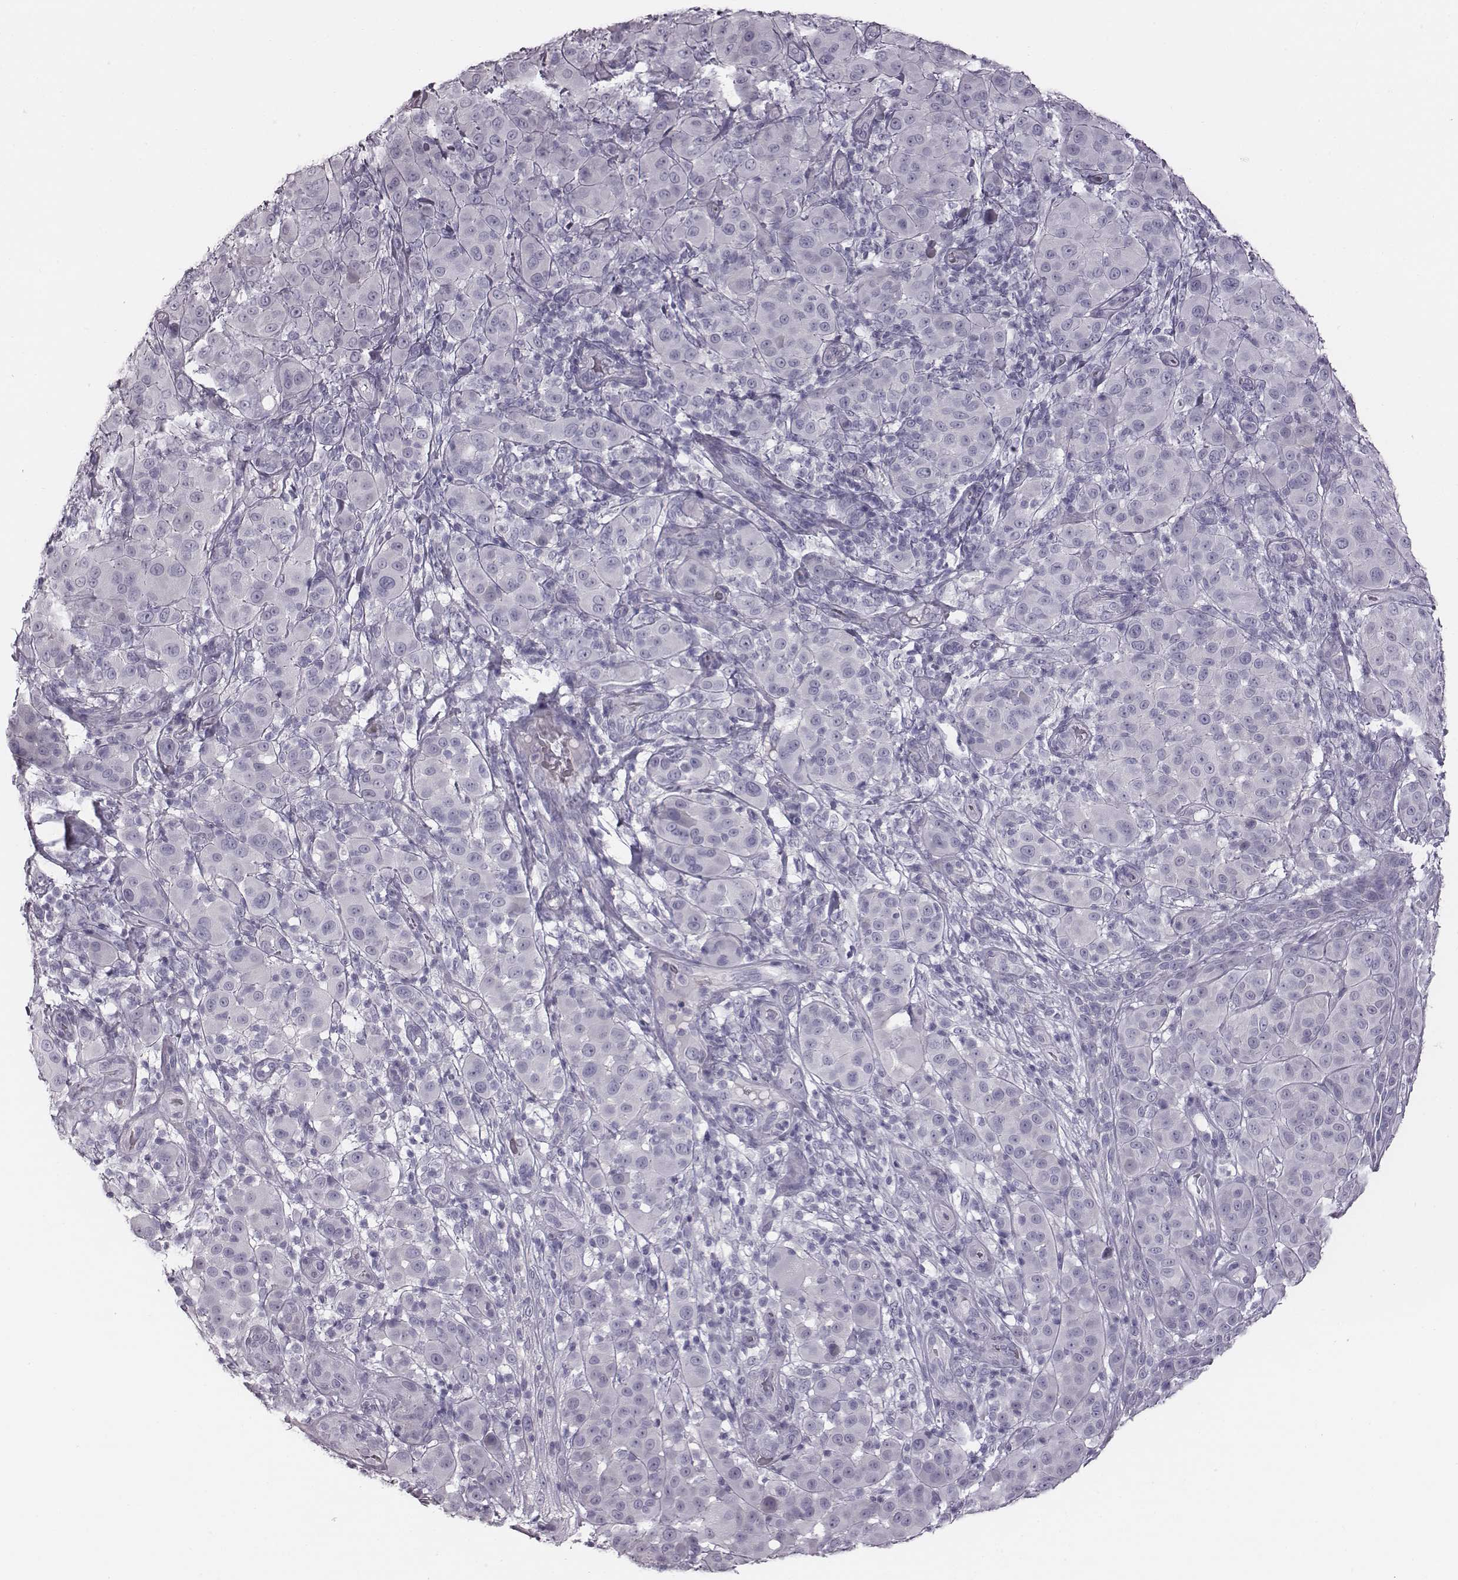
{"staining": {"intensity": "negative", "quantity": "none", "location": "none"}, "tissue": "melanoma", "cell_type": "Tumor cells", "image_type": "cancer", "snomed": [{"axis": "morphology", "description": "Malignant melanoma, NOS"}, {"axis": "topography", "description": "Skin"}], "caption": "A histopathology image of malignant melanoma stained for a protein exhibits no brown staining in tumor cells.", "gene": "CRISP1", "patient": {"sex": "female", "age": 87}}